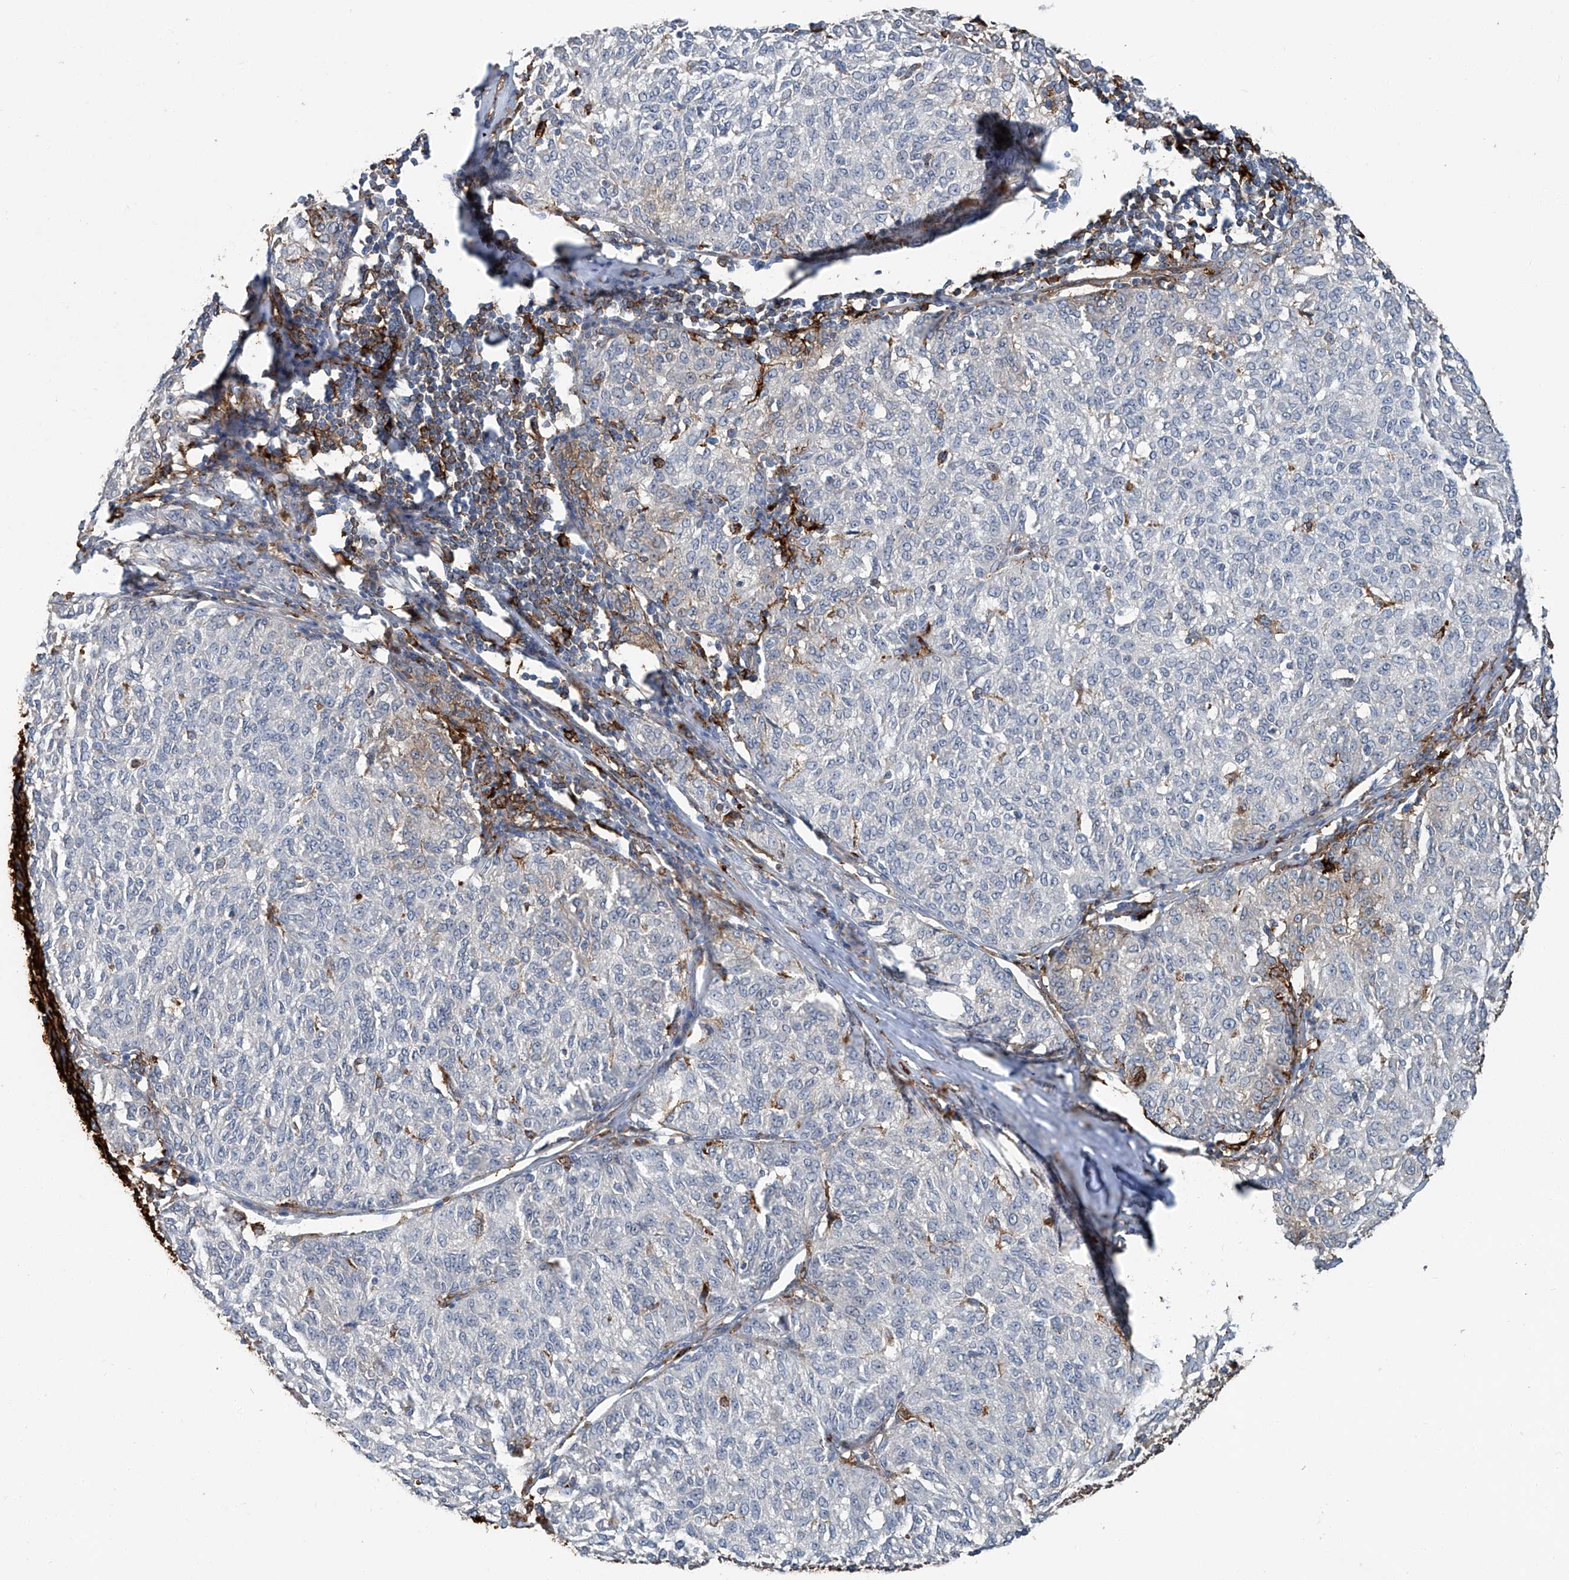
{"staining": {"intensity": "negative", "quantity": "none", "location": "none"}, "tissue": "melanoma", "cell_type": "Tumor cells", "image_type": "cancer", "snomed": [{"axis": "morphology", "description": "Malignant melanoma, NOS"}, {"axis": "topography", "description": "Skin"}], "caption": "An IHC image of malignant melanoma is shown. There is no staining in tumor cells of malignant melanoma. (Immunohistochemistry, brightfield microscopy, high magnification).", "gene": "FAM167A", "patient": {"sex": "female", "age": 72}}